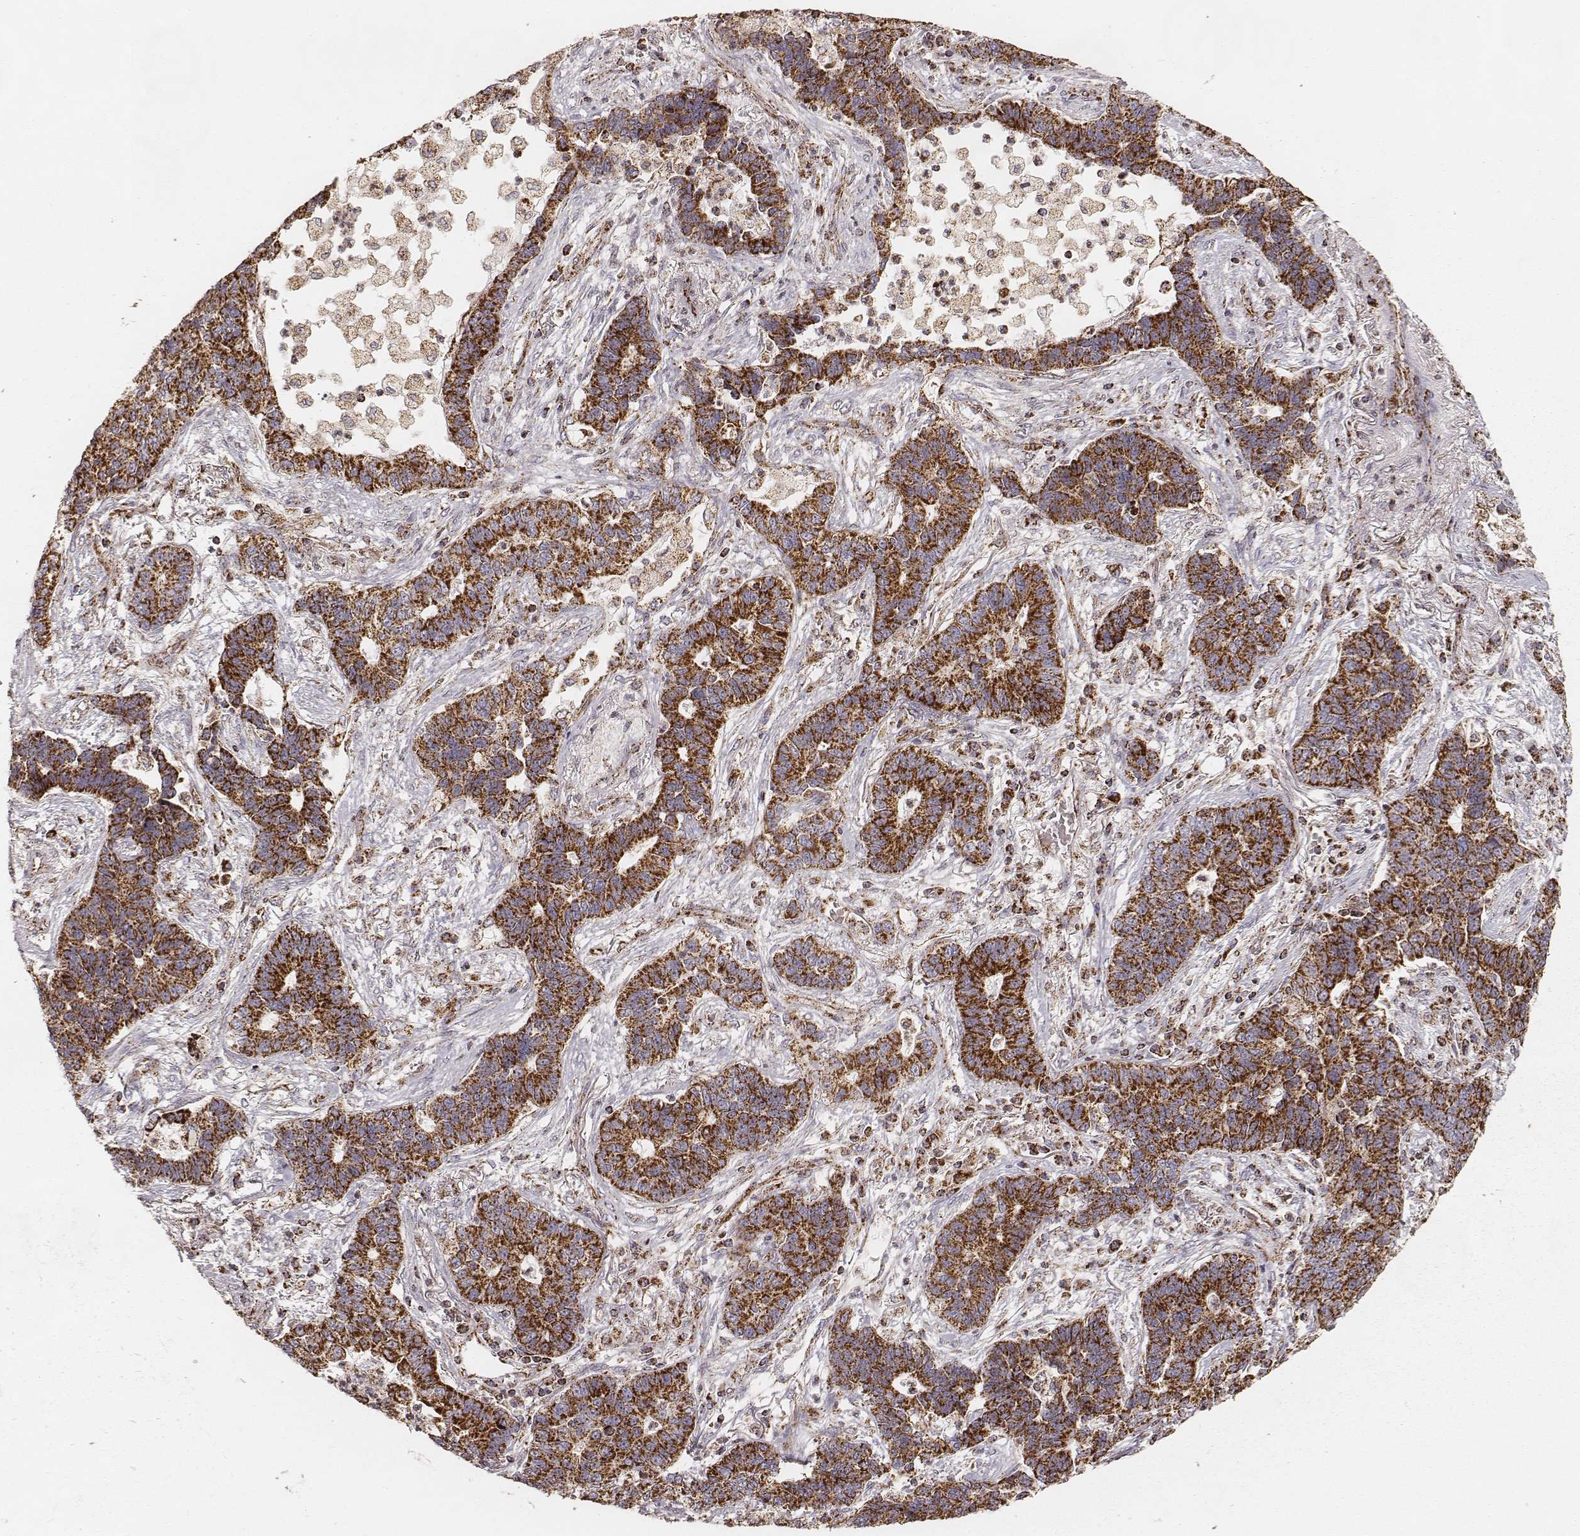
{"staining": {"intensity": "strong", "quantity": ">75%", "location": "cytoplasmic/membranous"}, "tissue": "lung cancer", "cell_type": "Tumor cells", "image_type": "cancer", "snomed": [{"axis": "morphology", "description": "Adenocarcinoma, NOS"}, {"axis": "topography", "description": "Lung"}], "caption": "Lung adenocarcinoma tissue displays strong cytoplasmic/membranous staining in about >75% of tumor cells", "gene": "CS", "patient": {"sex": "female", "age": 57}}